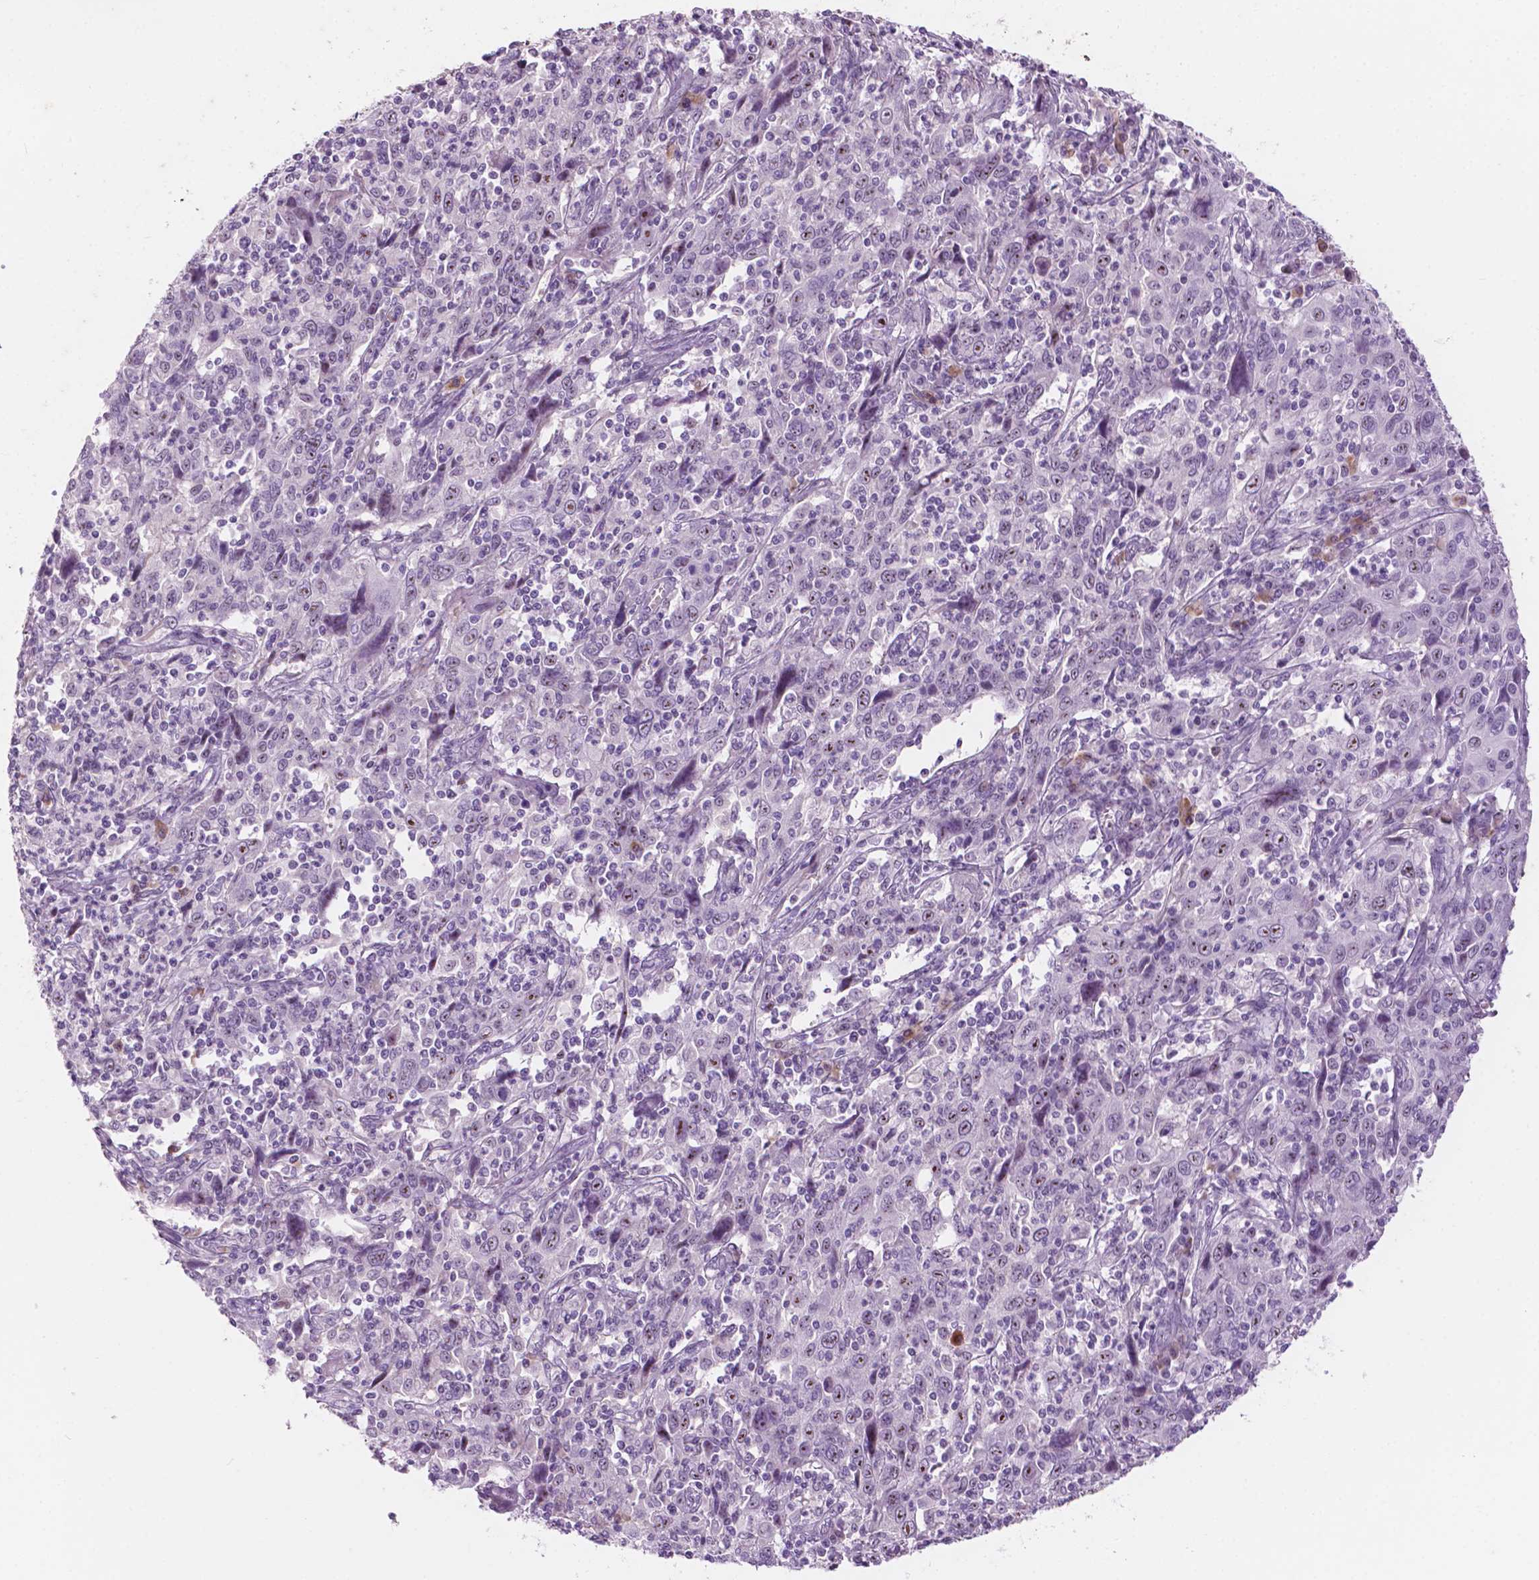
{"staining": {"intensity": "negative", "quantity": "none", "location": "none"}, "tissue": "cervical cancer", "cell_type": "Tumor cells", "image_type": "cancer", "snomed": [{"axis": "morphology", "description": "Squamous cell carcinoma, NOS"}, {"axis": "topography", "description": "Cervix"}], "caption": "Human cervical cancer (squamous cell carcinoma) stained for a protein using immunohistochemistry (IHC) shows no staining in tumor cells.", "gene": "ZNF853", "patient": {"sex": "female", "age": 46}}